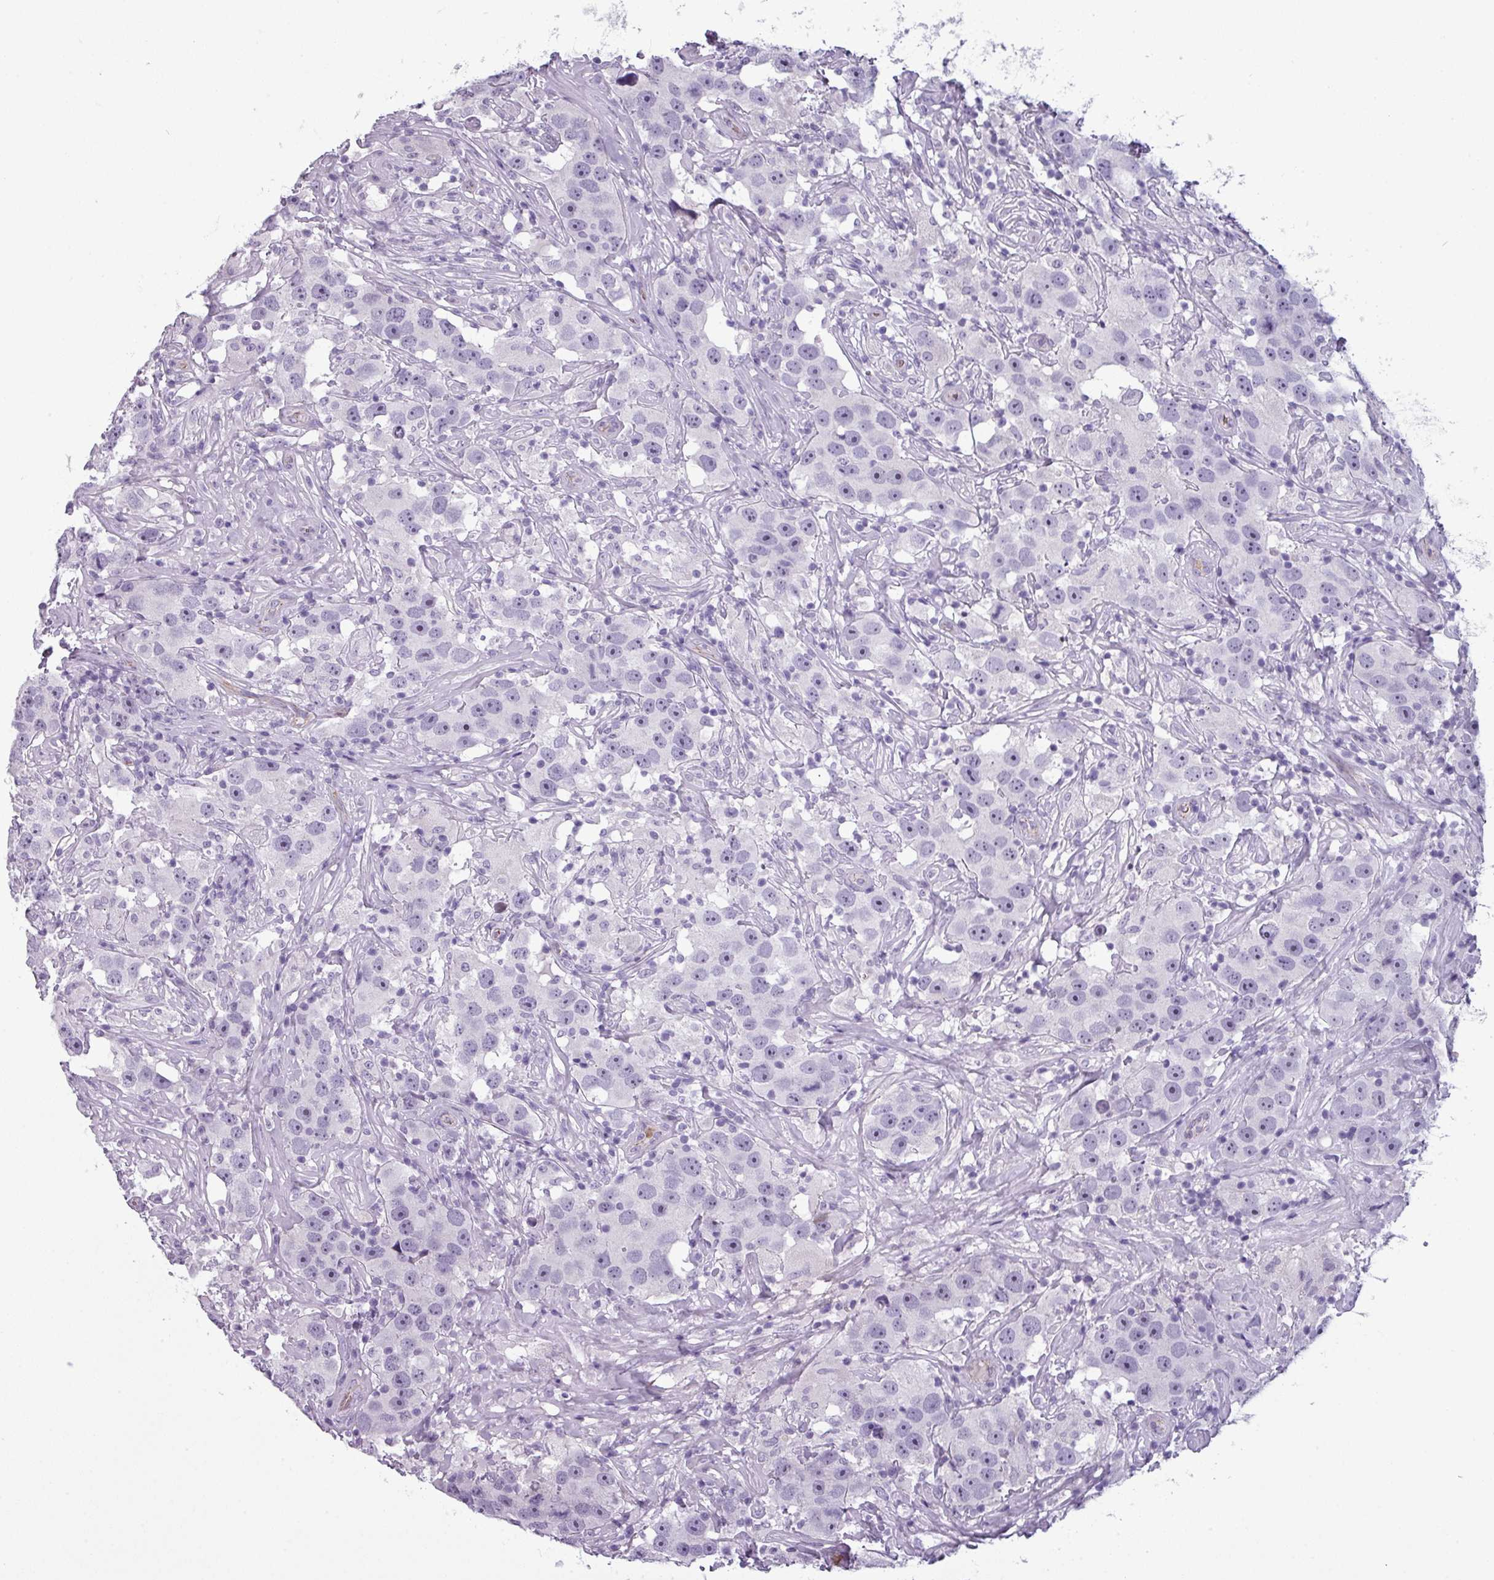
{"staining": {"intensity": "negative", "quantity": "none", "location": "none"}, "tissue": "testis cancer", "cell_type": "Tumor cells", "image_type": "cancer", "snomed": [{"axis": "morphology", "description": "Seminoma, NOS"}, {"axis": "topography", "description": "Testis"}], "caption": "The photomicrograph demonstrates no significant expression in tumor cells of testis seminoma.", "gene": "AREL1", "patient": {"sex": "male", "age": 49}}